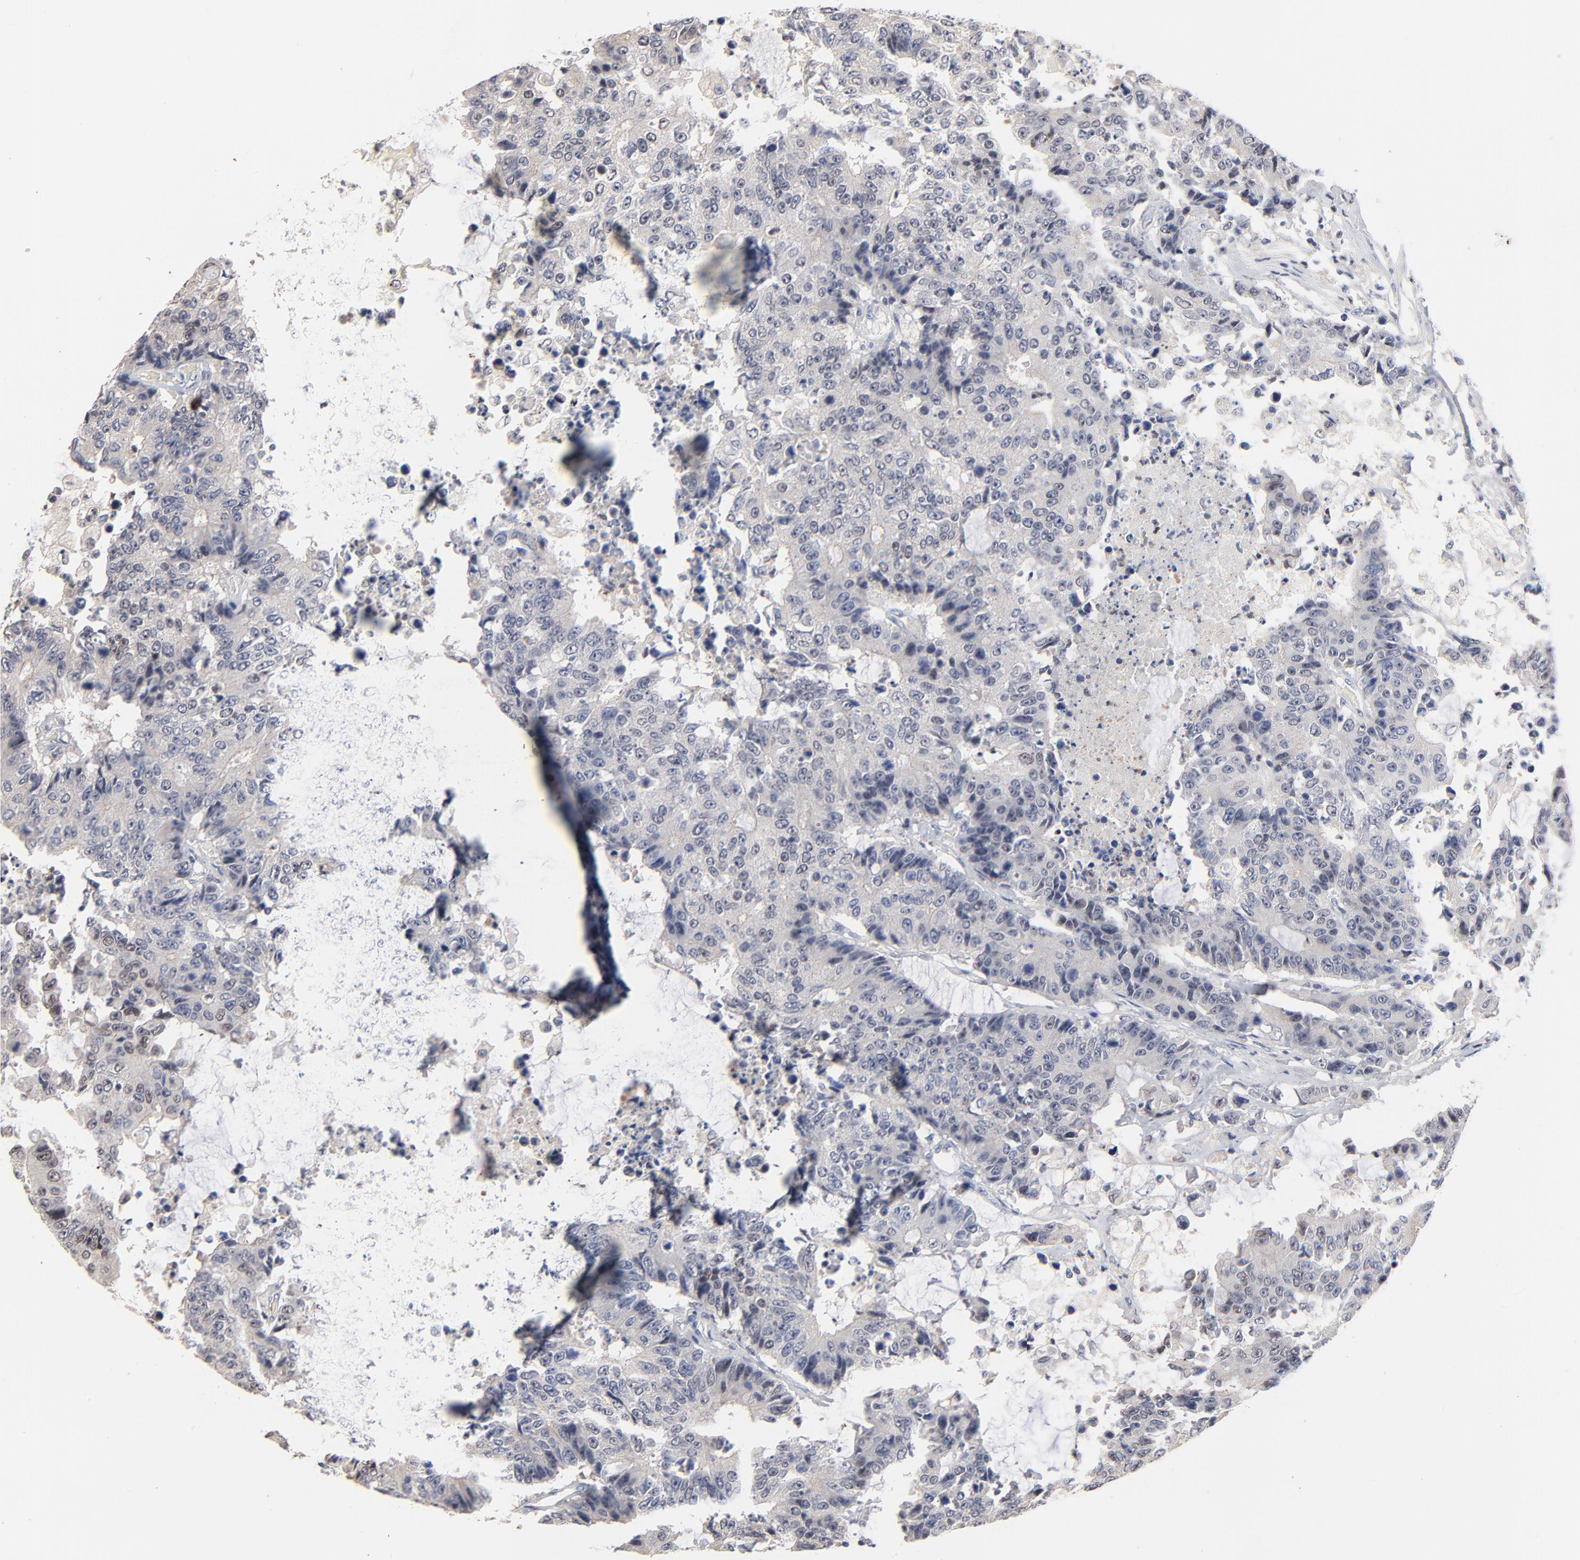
{"staining": {"intensity": "negative", "quantity": "none", "location": "none"}, "tissue": "colorectal cancer", "cell_type": "Tumor cells", "image_type": "cancer", "snomed": [{"axis": "morphology", "description": "Adenocarcinoma, NOS"}, {"axis": "topography", "description": "Colon"}], "caption": "A high-resolution photomicrograph shows immunohistochemistry (IHC) staining of adenocarcinoma (colorectal), which displays no significant staining in tumor cells.", "gene": "AADAC", "patient": {"sex": "female", "age": 86}}